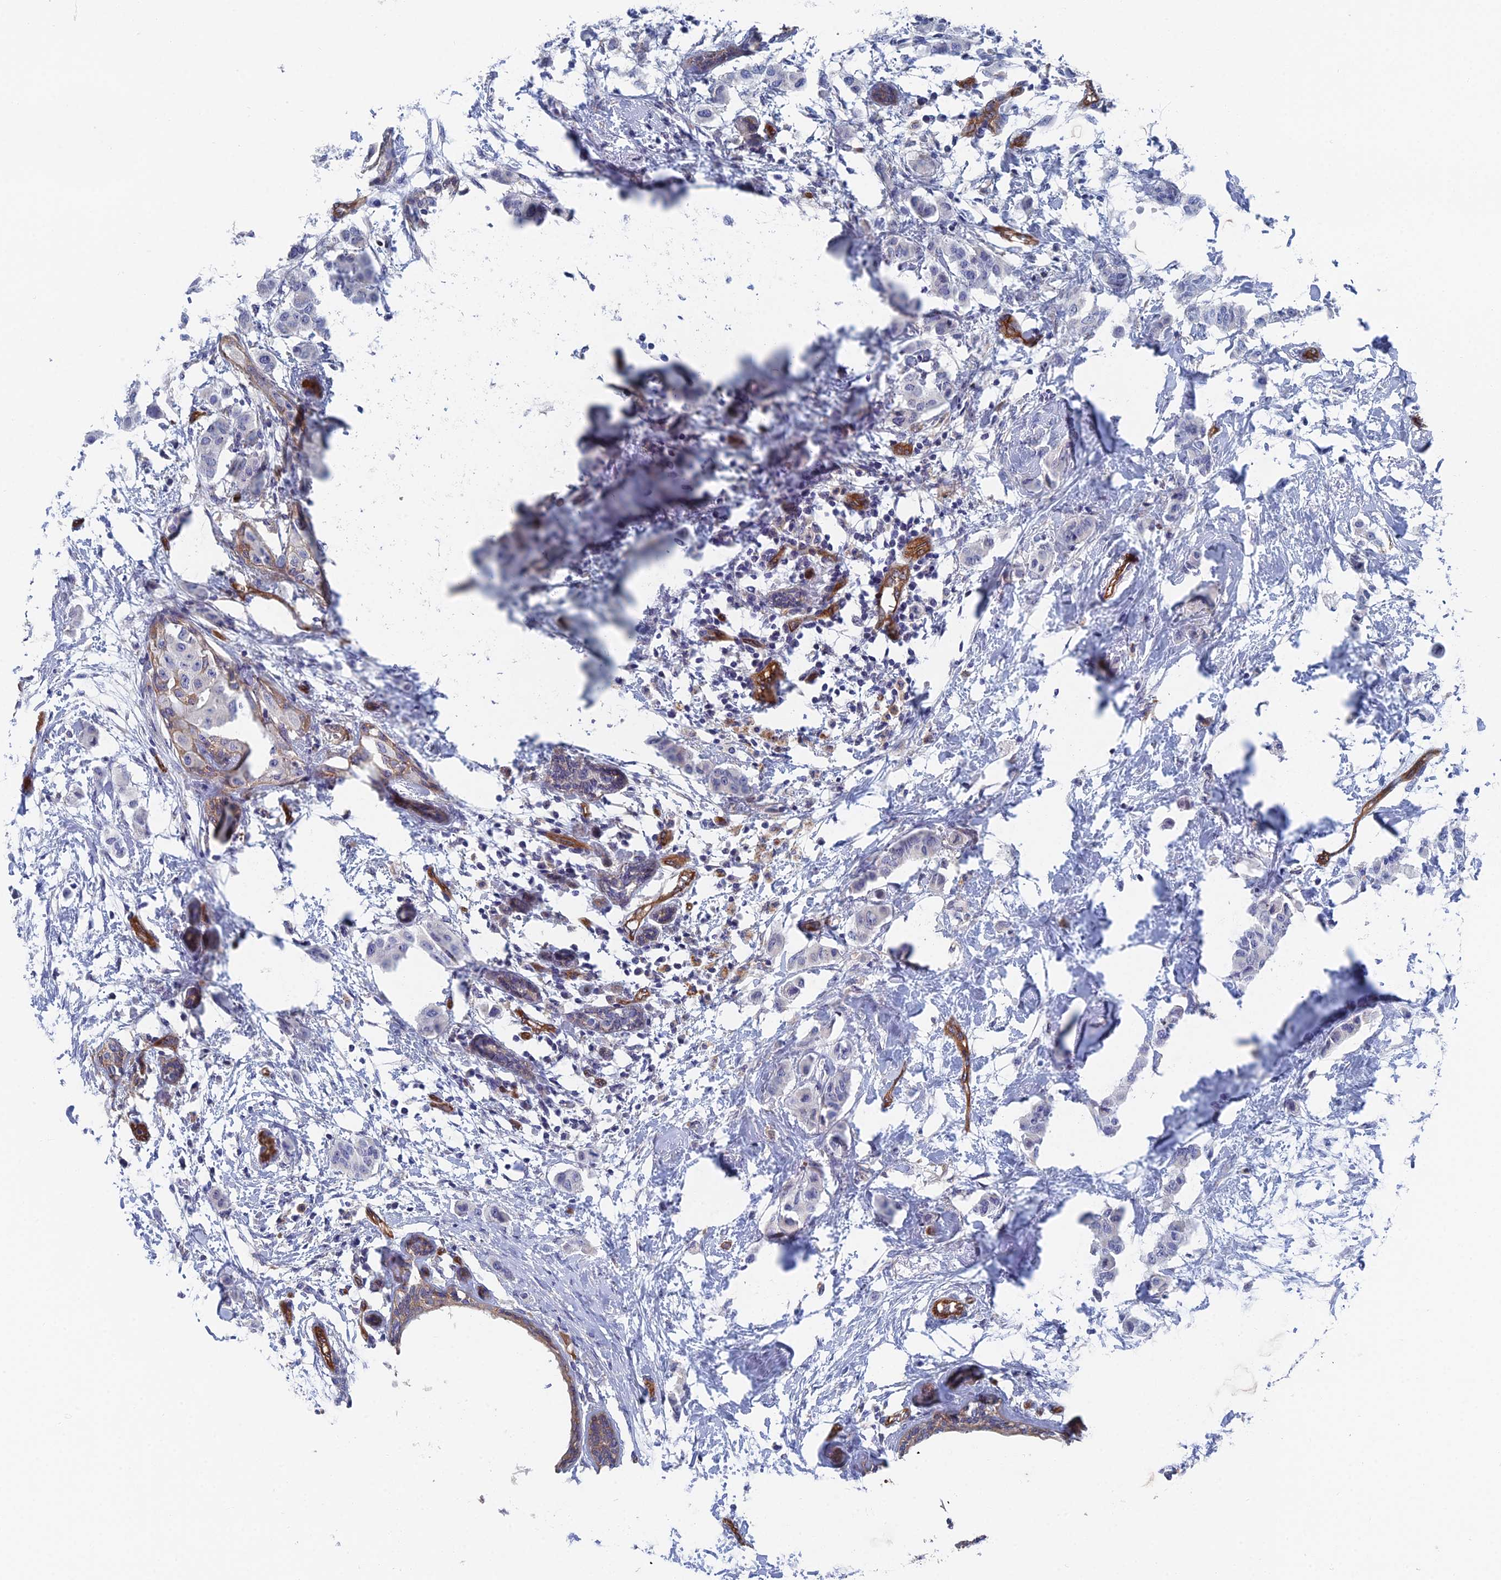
{"staining": {"intensity": "negative", "quantity": "none", "location": "none"}, "tissue": "breast cancer", "cell_type": "Tumor cells", "image_type": "cancer", "snomed": [{"axis": "morphology", "description": "Duct carcinoma"}, {"axis": "topography", "description": "Breast"}], "caption": "Human breast cancer stained for a protein using immunohistochemistry (IHC) demonstrates no positivity in tumor cells.", "gene": "ARAP3", "patient": {"sex": "female", "age": 40}}